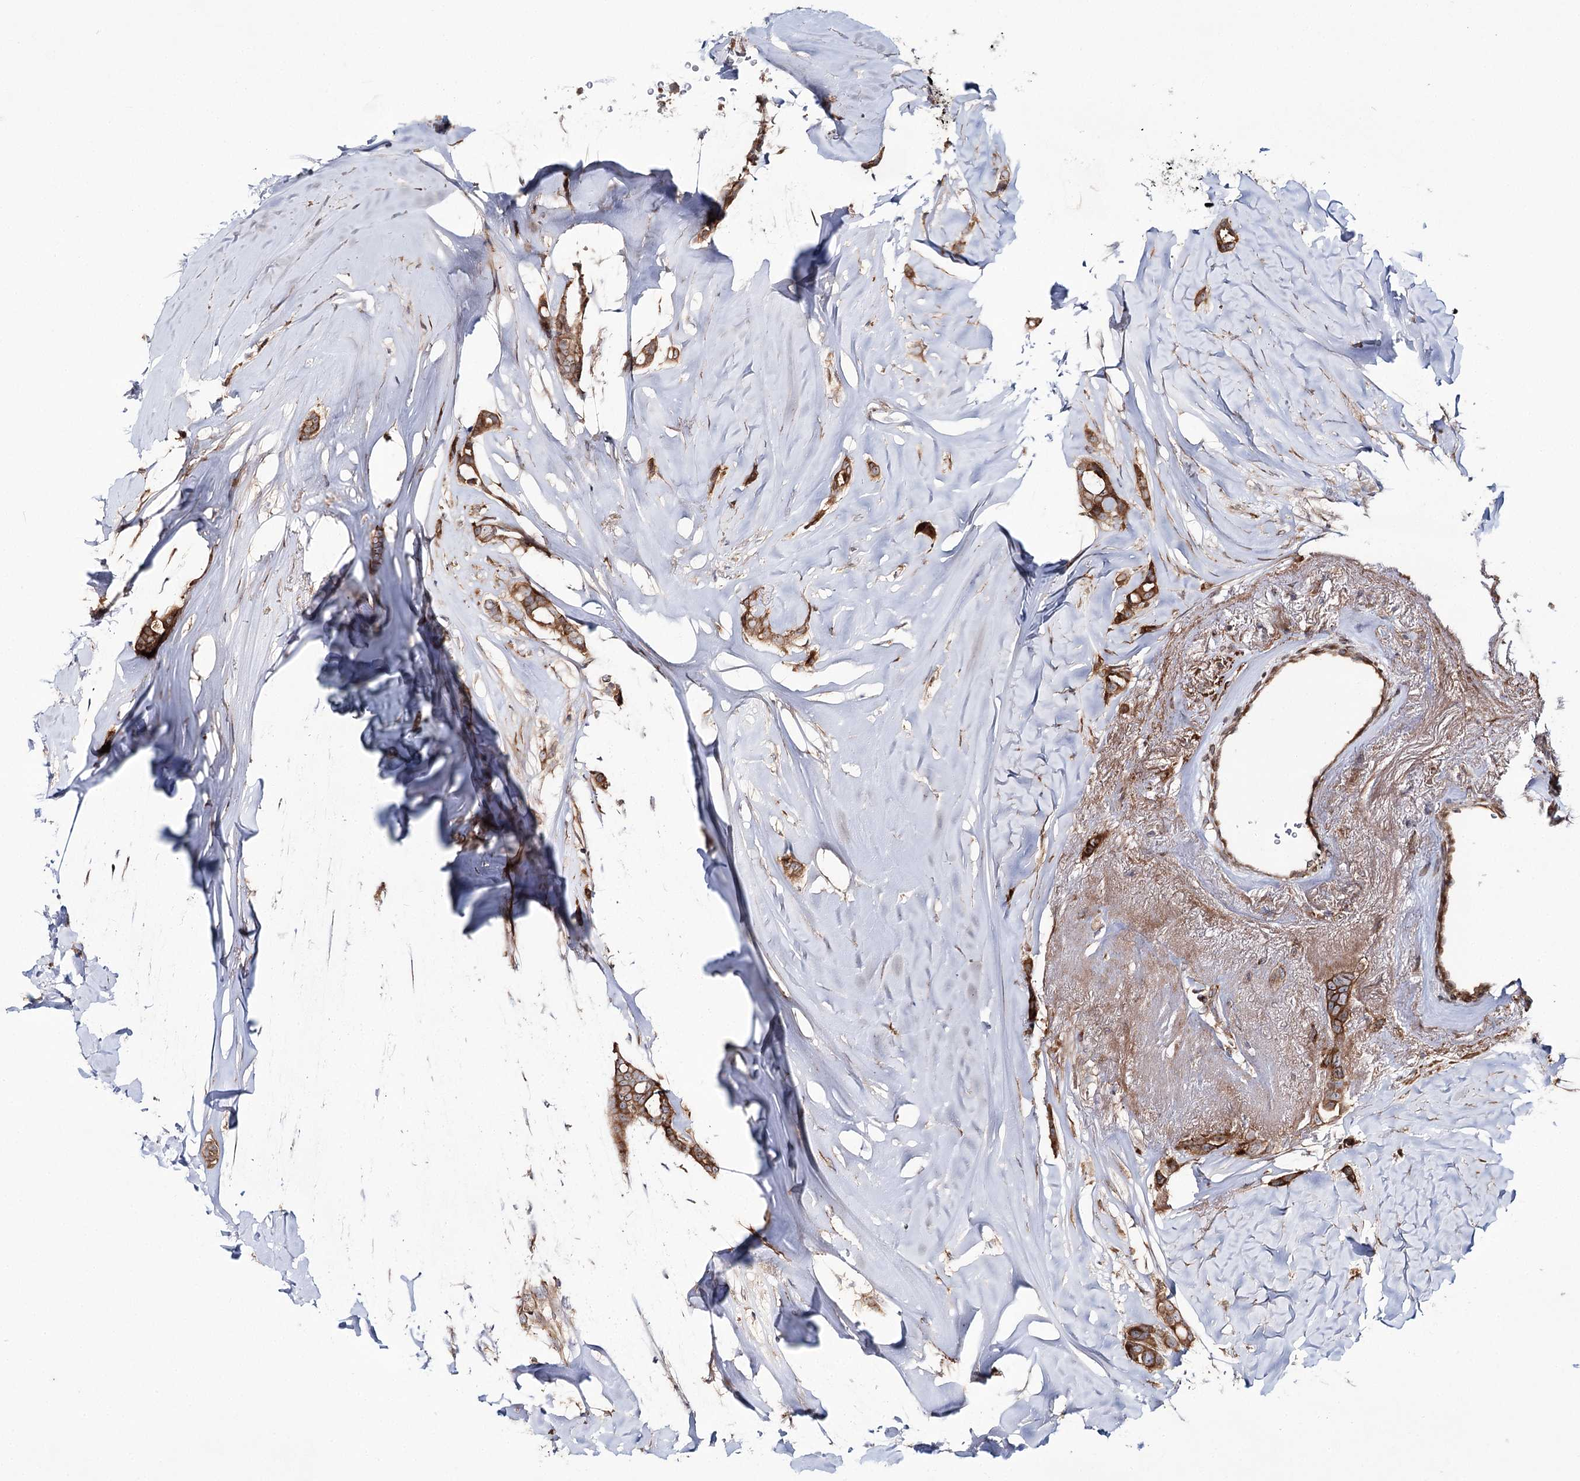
{"staining": {"intensity": "moderate", "quantity": ">75%", "location": "cytoplasmic/membranous"}, "tissue": "breast cancer", "cell_type": "Tumor cells", "image_type": "cancer", "snomed": [{"axis": "morphology", "description": "Lobular carcinoma"}, {"axis": "topography", "description": "Breast"}], "caption": "Breast cancer (lobular carcinoma) was stained to show a protein in brown. There is medium levels of moderate cytoplasmic/membranous expression in approximately >75% of tumor cells. The protein of interest is shown in brown color, while the nuclei are stained blue.", "gene": "VWA2", "patient": {"sex": "female", "age": 51}}